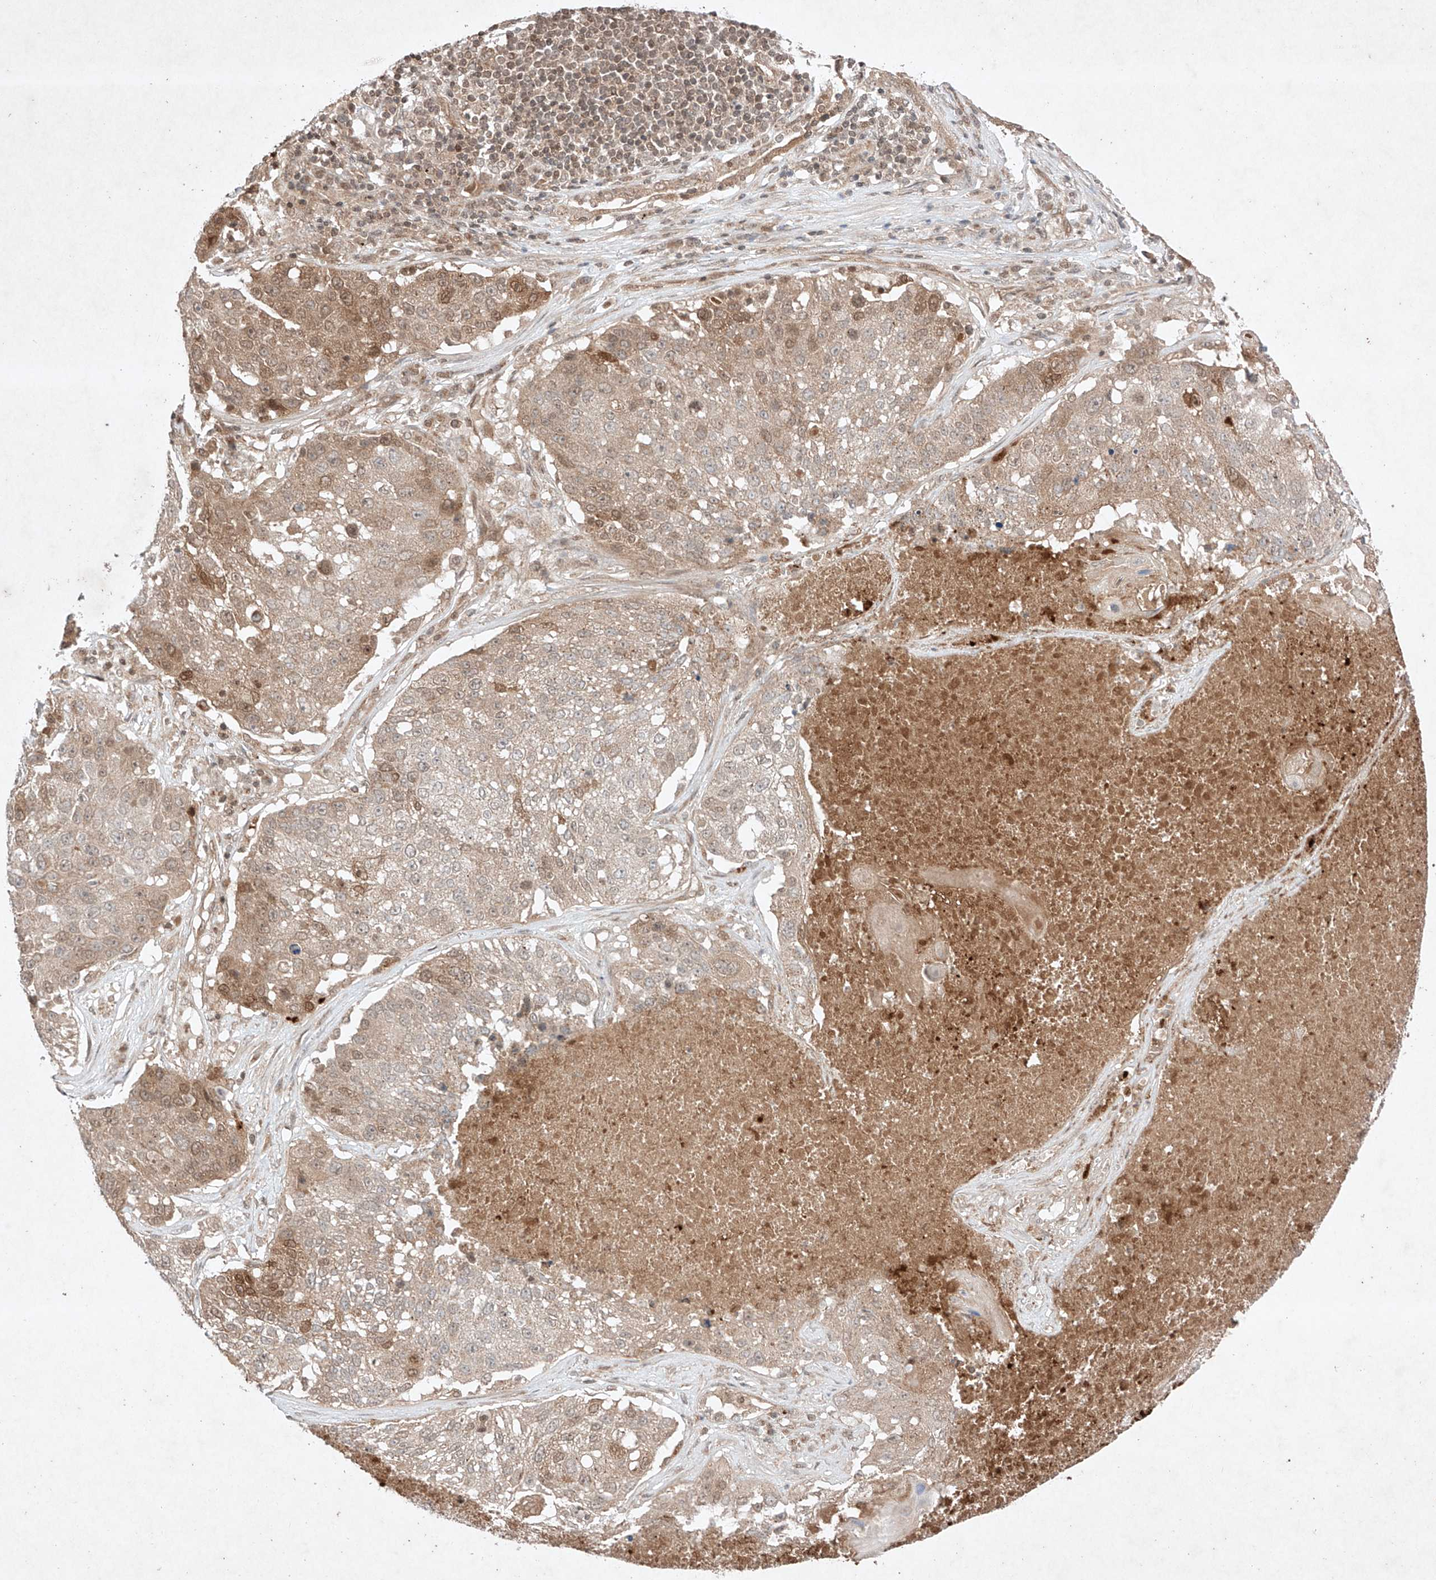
{"staining": {"intensity": "moderate", "quantity": "<25%", "location": "cytoplasmic/membranous,nuclear"}, "tissue": "lung cancer", "cell_type": "Tumor cells", "image_type": "cancer", "snomed": [{"axis": "morphology", "description": "Squamous cell carcinoma, NOS"}, {"axis": "topography", "description": "Lung"}], "caption": "Approximately <25% of tumor cells in lung squamous cell carcinoma show moderate cytoplasmic/membranous and nuclear protein positivity as visualized by brown immunohistochemical staining.", "gene": "RNF31", "patient": {"sex": "male", "age": 61}}